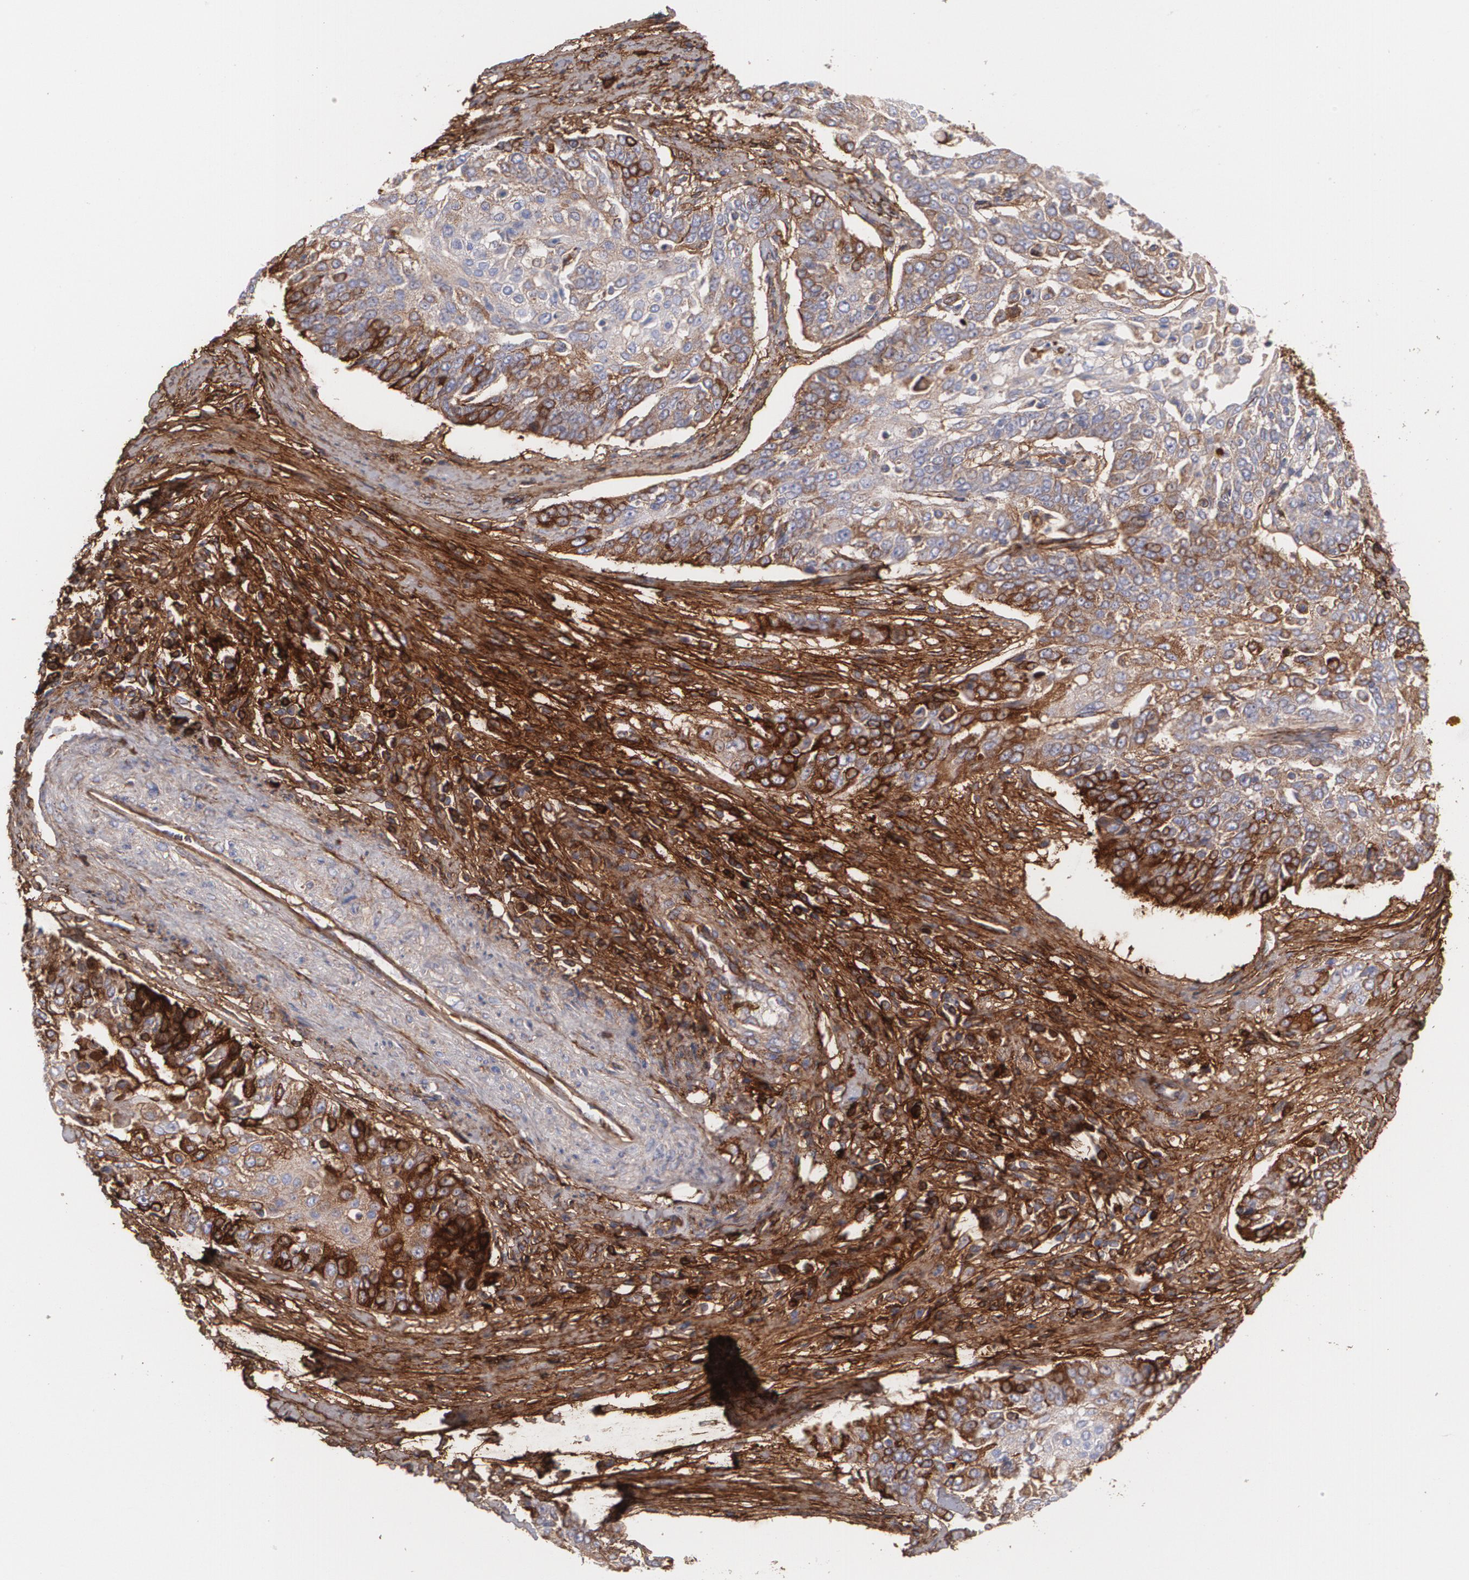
{"staining": {"intensity": "moderate", "quantity": ">75%", "location": "cytoplasmic/membranous"}, "tissue": "cervical cancer", "cell_type": "Tumor cells", "image_type": "cancer", "snomed": [{"axis": "morphology", "description": "Squamous cell carcinoma, NOS"}, {"axis": "topography", "description": "Cervix"}], "caption": "The immunohistochemical stain labels moderate cytoplasmic/membranous expression in tumor cells of squamous cell carcinoma (cervical) tissue. (DAB IHC, brown staining for protein, blue staining for nuclei).", "gene": "FBLN1", "patient": {"sex": "female", "age": 64}}